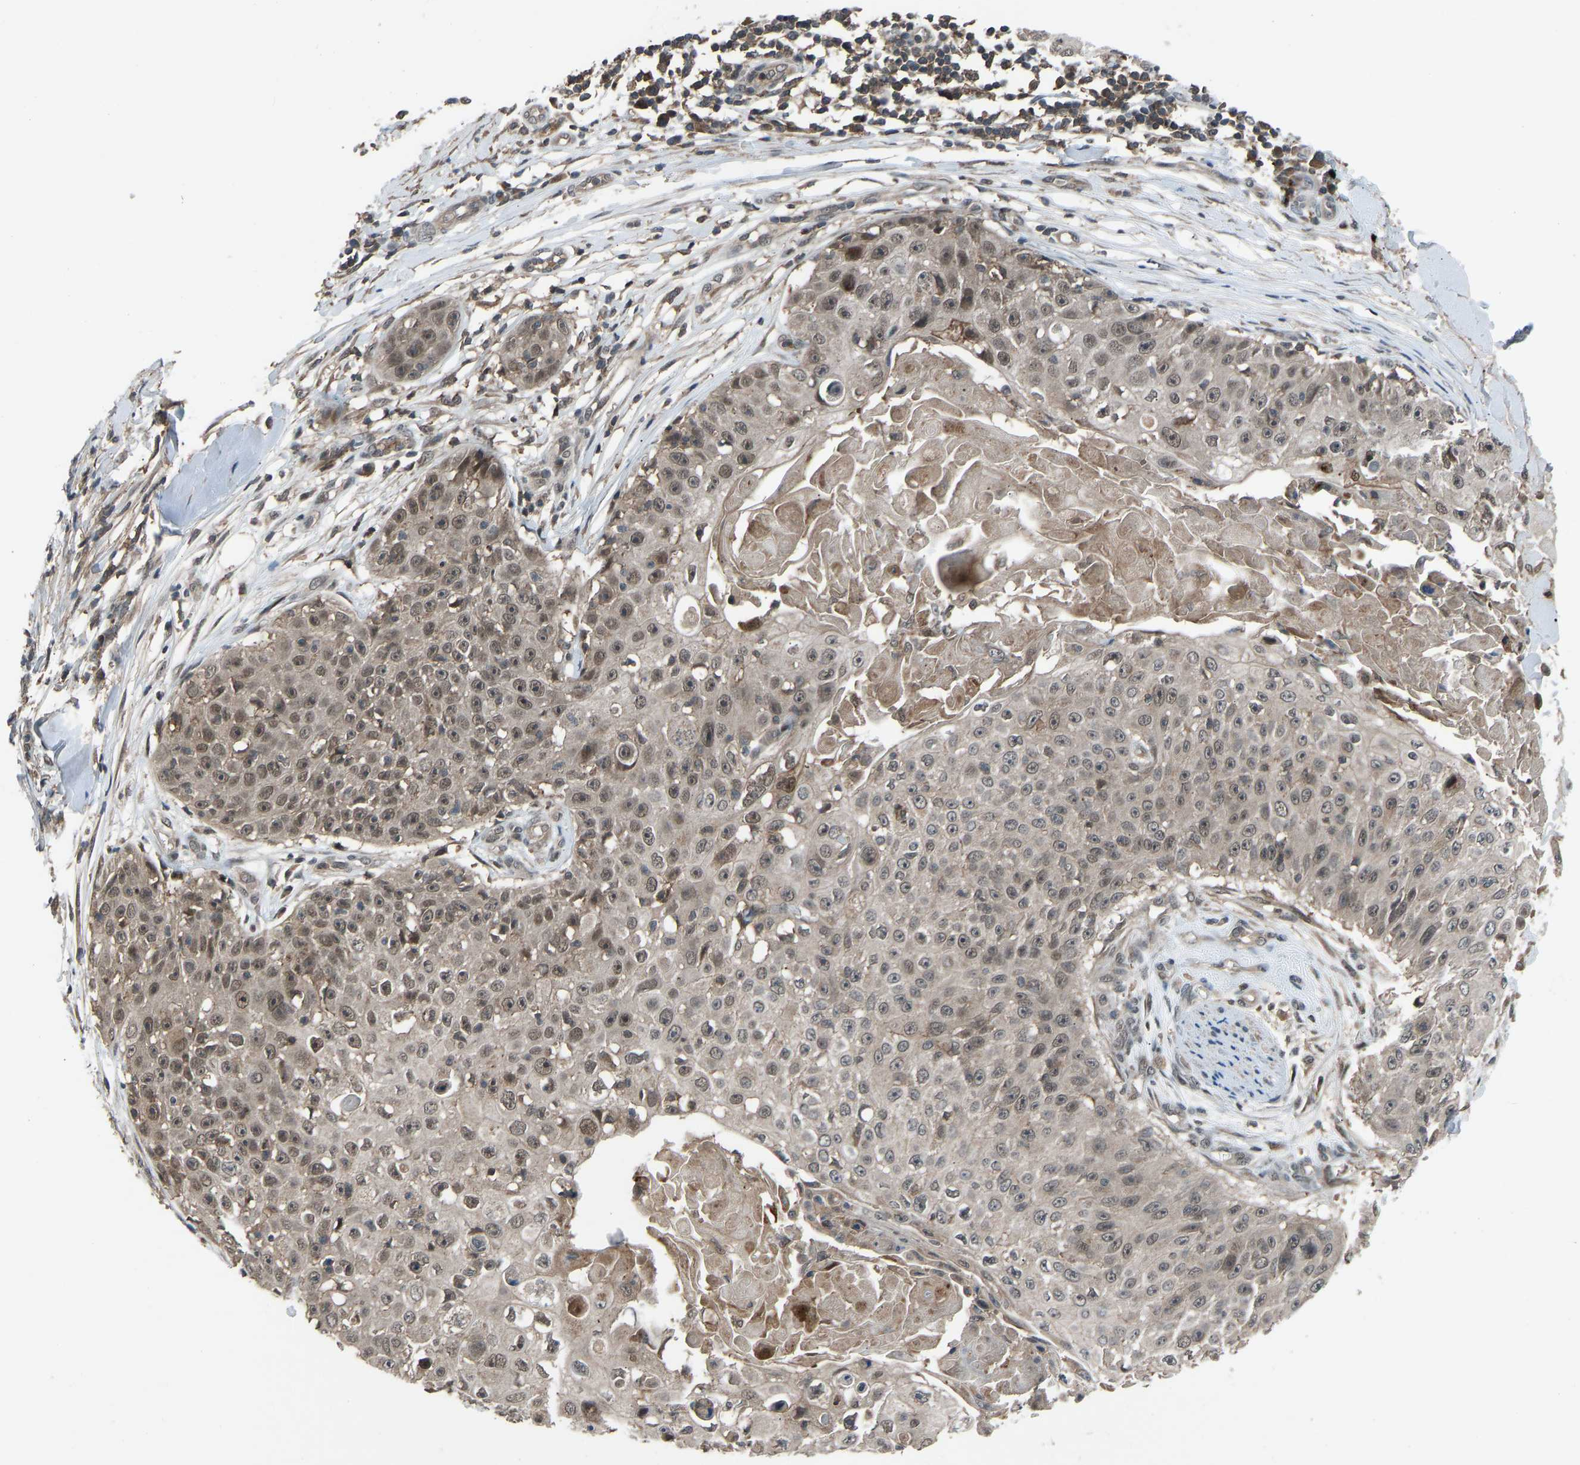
{"staining": {"intensity": "moderate", "quantity": "25%-75%", "location": "cytoplasmic/membranous,nuclear"}, "tissue": "skin cancer", "cell_type": "Tumor cells", "image_type": "cancer", "snomed": [{"axis": "morphology", "description": "Squamous cell carcinoma, NOS"}, {"axis": "topography", "description": "Skin"}], "caption": "A brown stain labels moderate cytoplasmic/membranous and nuclear expression of a protein in skin cancer tumor cells. The staining was performed using DAB (3,3'-diaminobenzidine), with brown indicating positive protein expression. Nuclei are stained blue with hematoxylin.", "gene": "SLC43A1", "patient": {"sex": "male", "age": 86}}